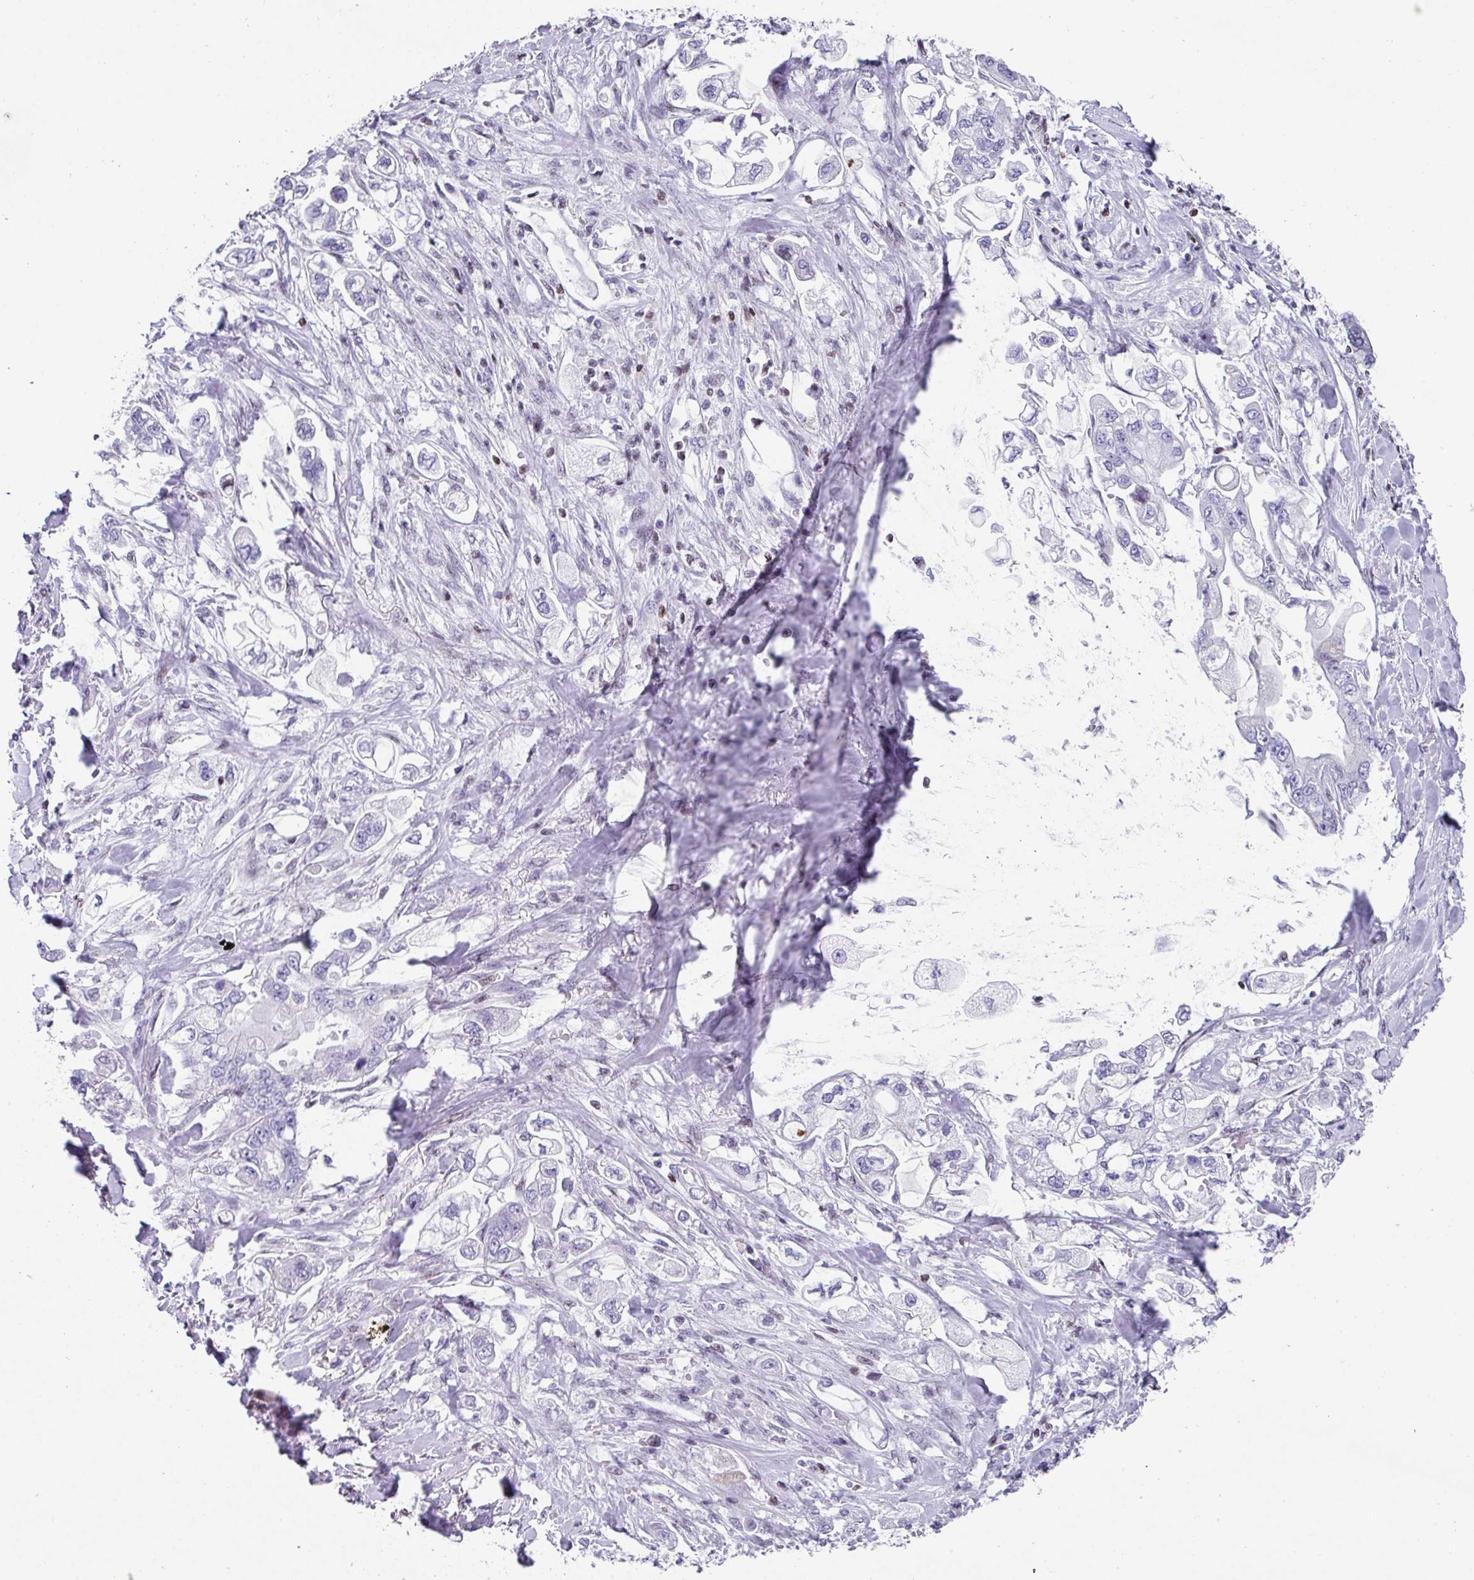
{"staining": {"intensity": "negative", "quantity": "none", "location": "none"}, "tissue": "stomach cancer", "cell_type": "Tumor cells", "image_type": "cancer", "snomed": [{"axis": "morphology", "description": "Adenocarcinoma, NOS"}, {"axis": "topography", "description": "Stomach"}], "caption": "Human stomach adenocarcinoma stained for a protein using IHC displays no staining in tumor cells.", "gene": "TCF3", "patient": {"sex": "male", "age": 62}}